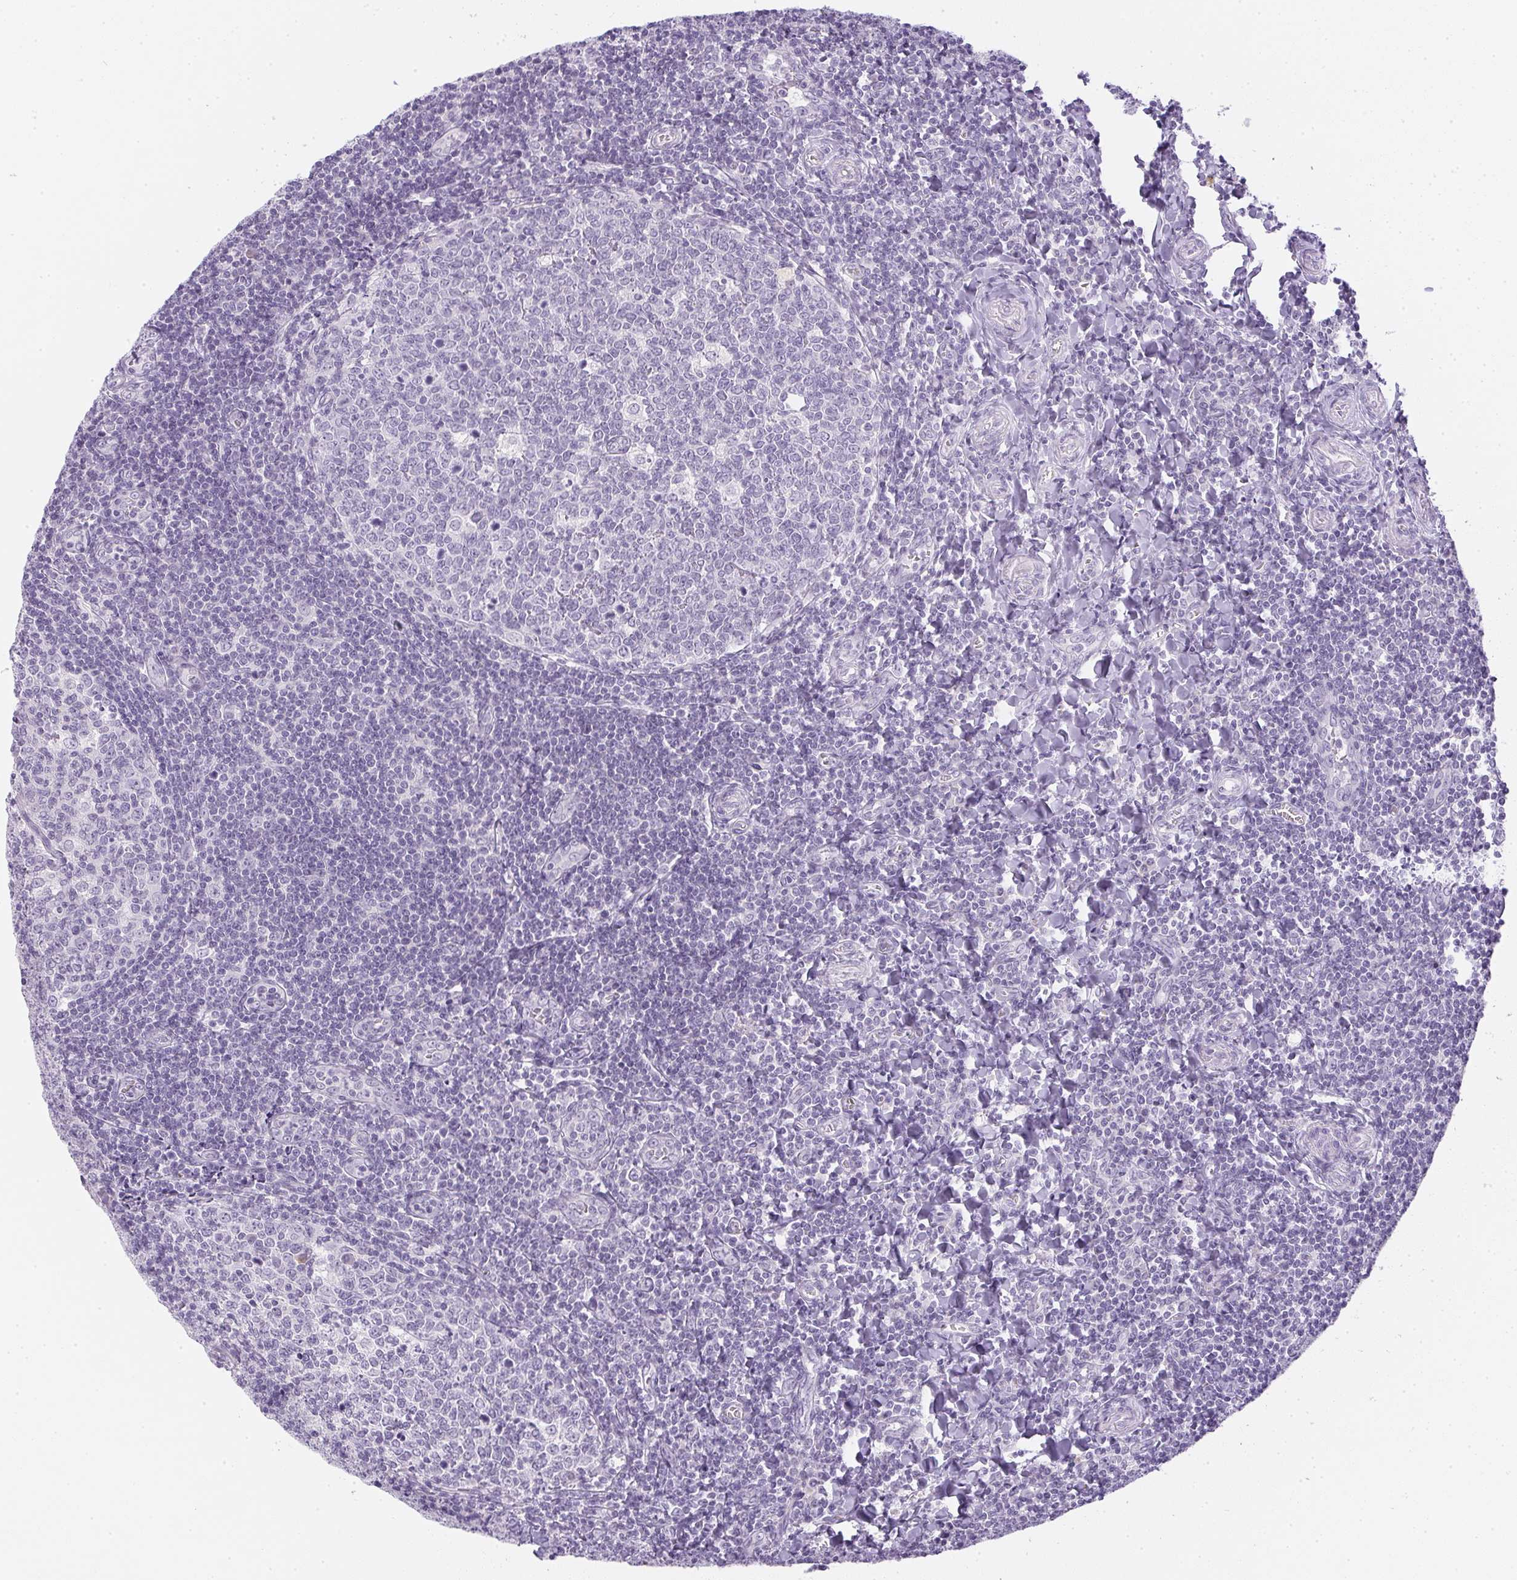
{"staining": {"intensity": "negative", "quantity": "none", "location": "none"}, "tissue": "tonsil", "cell_type": "Germinal center cells", "image_type": "normal", "snomed": [{"axis": "morphology", "description": "Normal tissue, NOS"}, {"axis": "morphology", "description": "Inflammation, NOS"}, {"axis": "topography", "description": "Tonsil"}], "caption": "This is a image of immunohistochemistry (IHC) staining of benign tonsil, which shows no positivity in germinal center cells.", "gene": "PPY", "patient": {"sex": "female", "age": 31}}